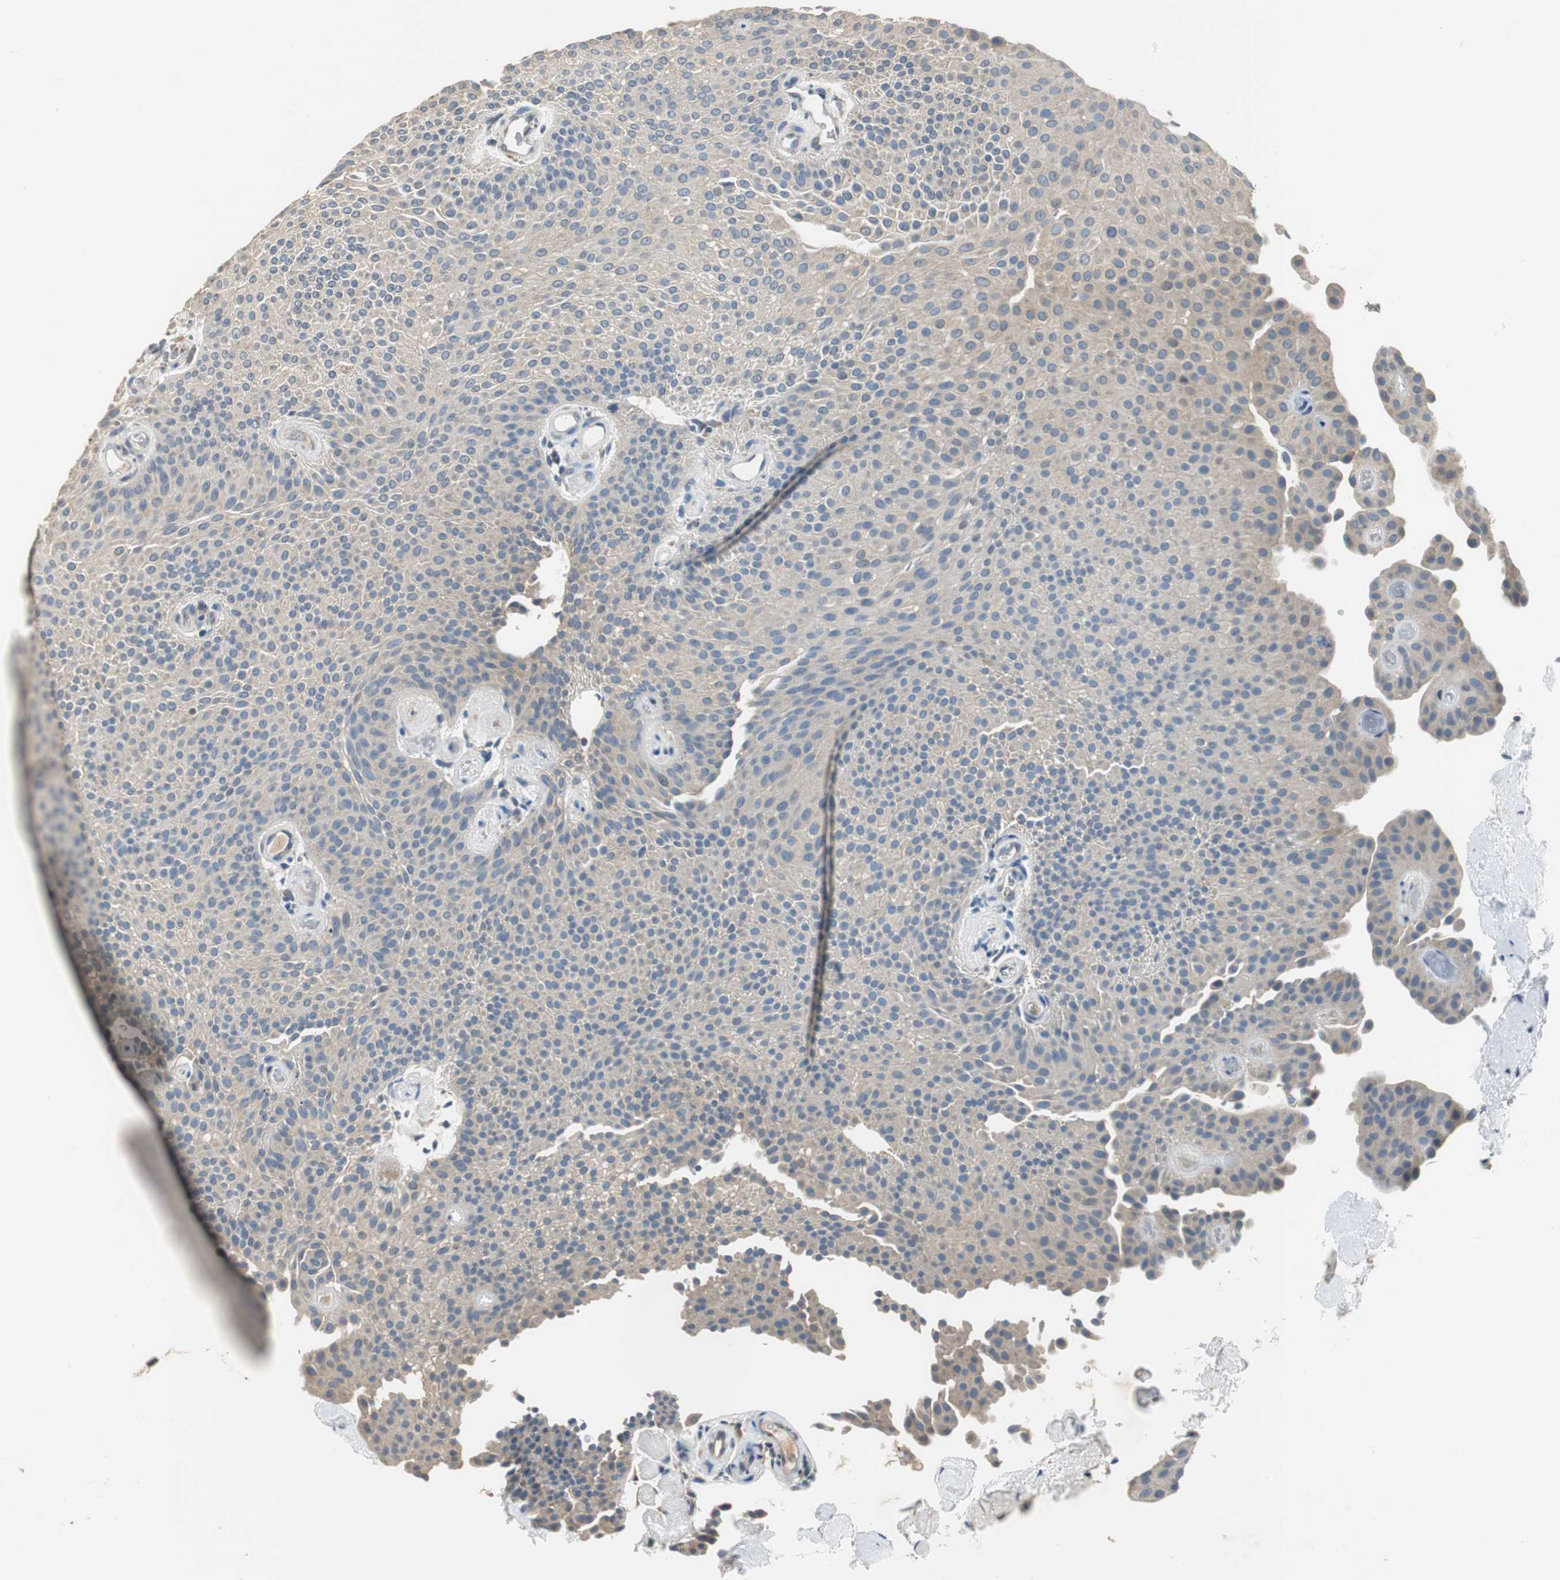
{"staining": {"intensity": "weak", "quantity": "25%-75%", "location": "cytoplasmic/membranous"}, "tissue": "urothelial cancer", "cell_type": "Tumor cells", "image_type": "cancer", "snomed": [{"axis": "morphology", "description": "Urothelial carcinoma, Low grade"}, {"axis": "topography", "description": "Urinary bladder"}], "caption": "A histopathology image showing weak cytoplasmic/membranous expression in approximately 25%-75% of tumor cells in urothelial carcinoma (low-grade), as visualized by brown immunohistochemical staining.", "gene": "MTIF2", "patient": {"sex": "female", "age": 60}}